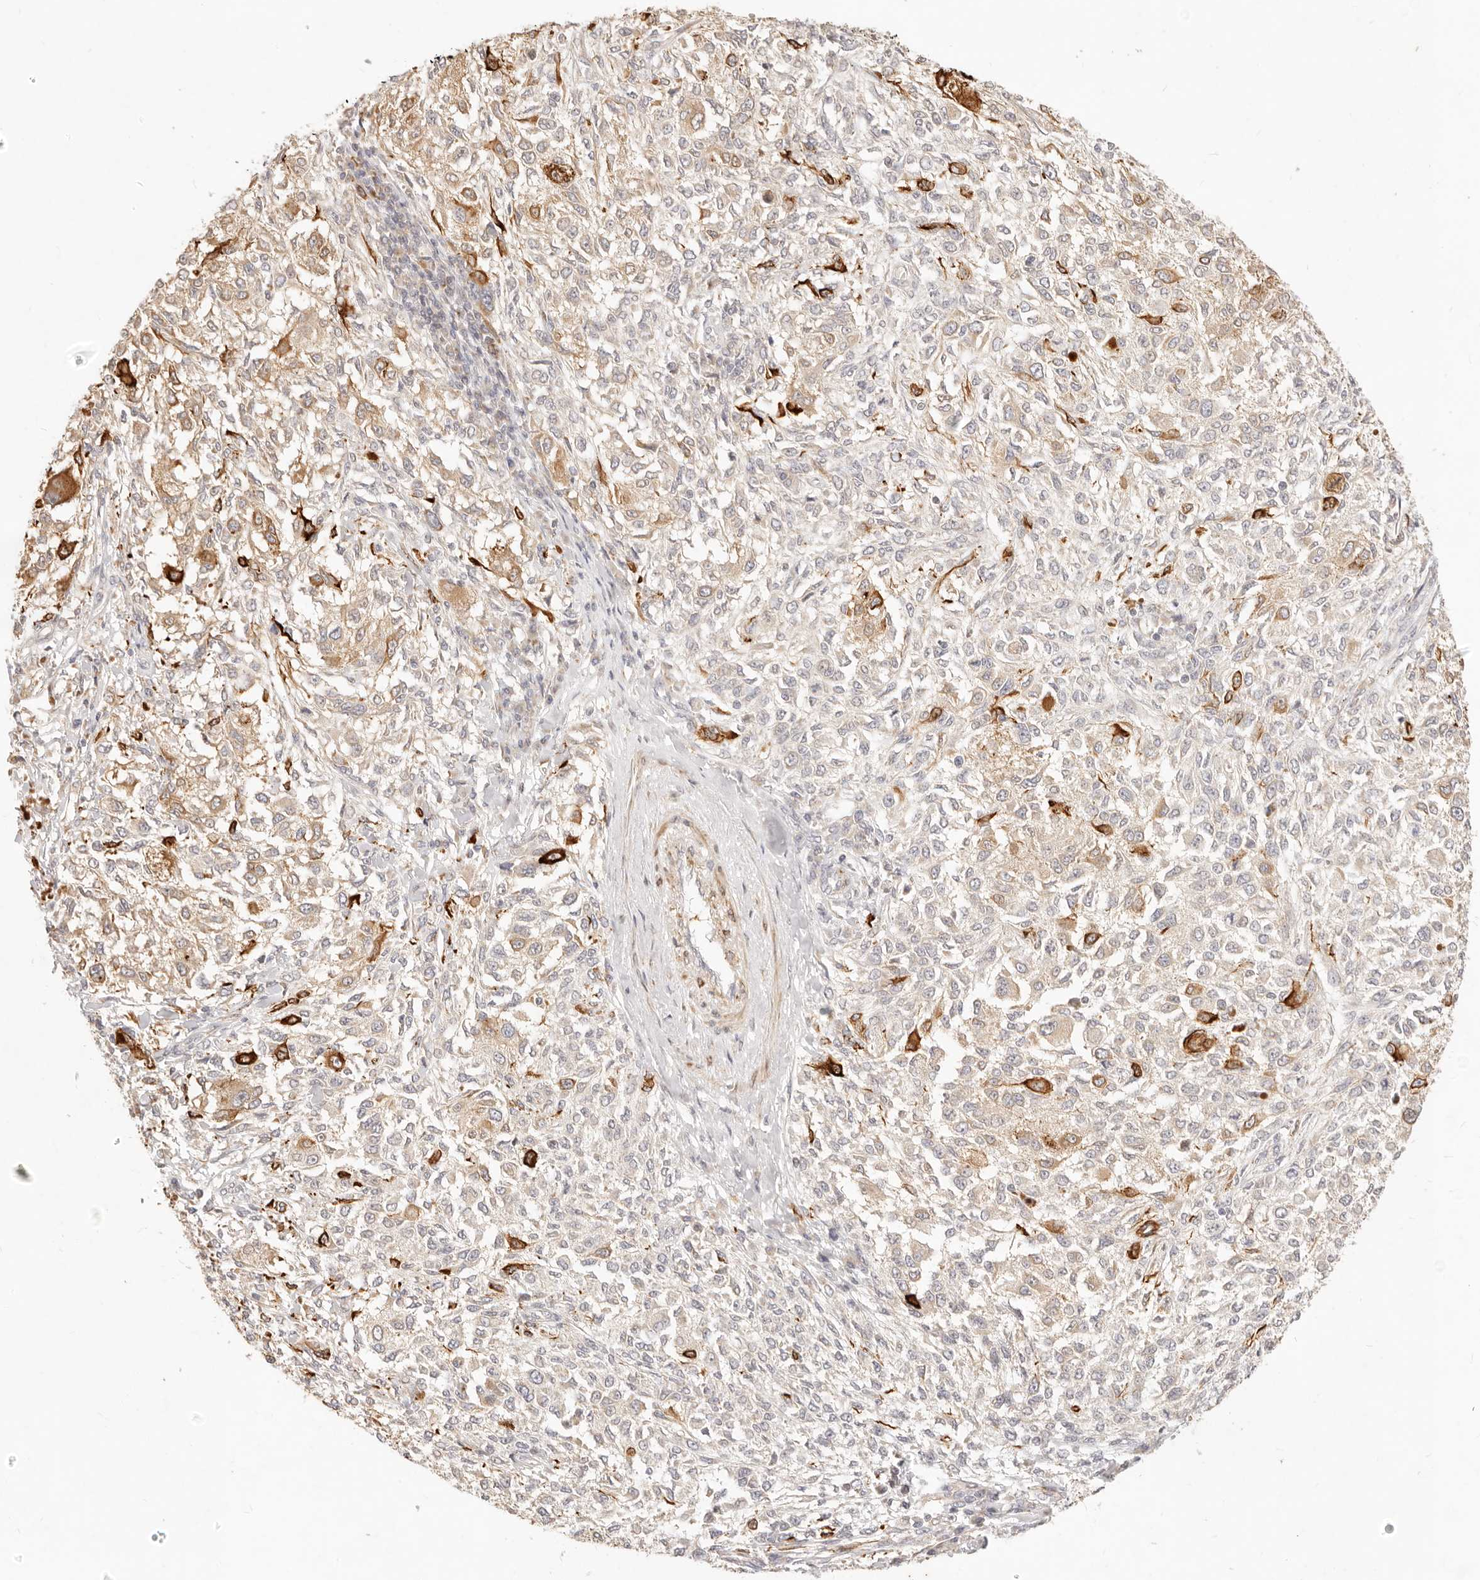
{"staining": {"intensity": "moderate", "quantity": "25%-75%", "location": "cytoplasmic/membranous"}, "tissue": "melanoma", "cell_type": "Tumor cells", "image_type": "cancer", "snomed": [{"axis": "morphology", "description": "Necrosis, NOS"}, {"axis": "morphology", "description": "Malignant melanoma, NOS"}, {"axis": "topography", "description": "Skin"}], "caption": "IHC (DAB) staining of melanoma exhibits moderate cytoplasmic/membranous protein expression in about 25%-75% of tumor cells.", "gene": "RUBCNL", "patient": {"sex": "female", "age": 87}}